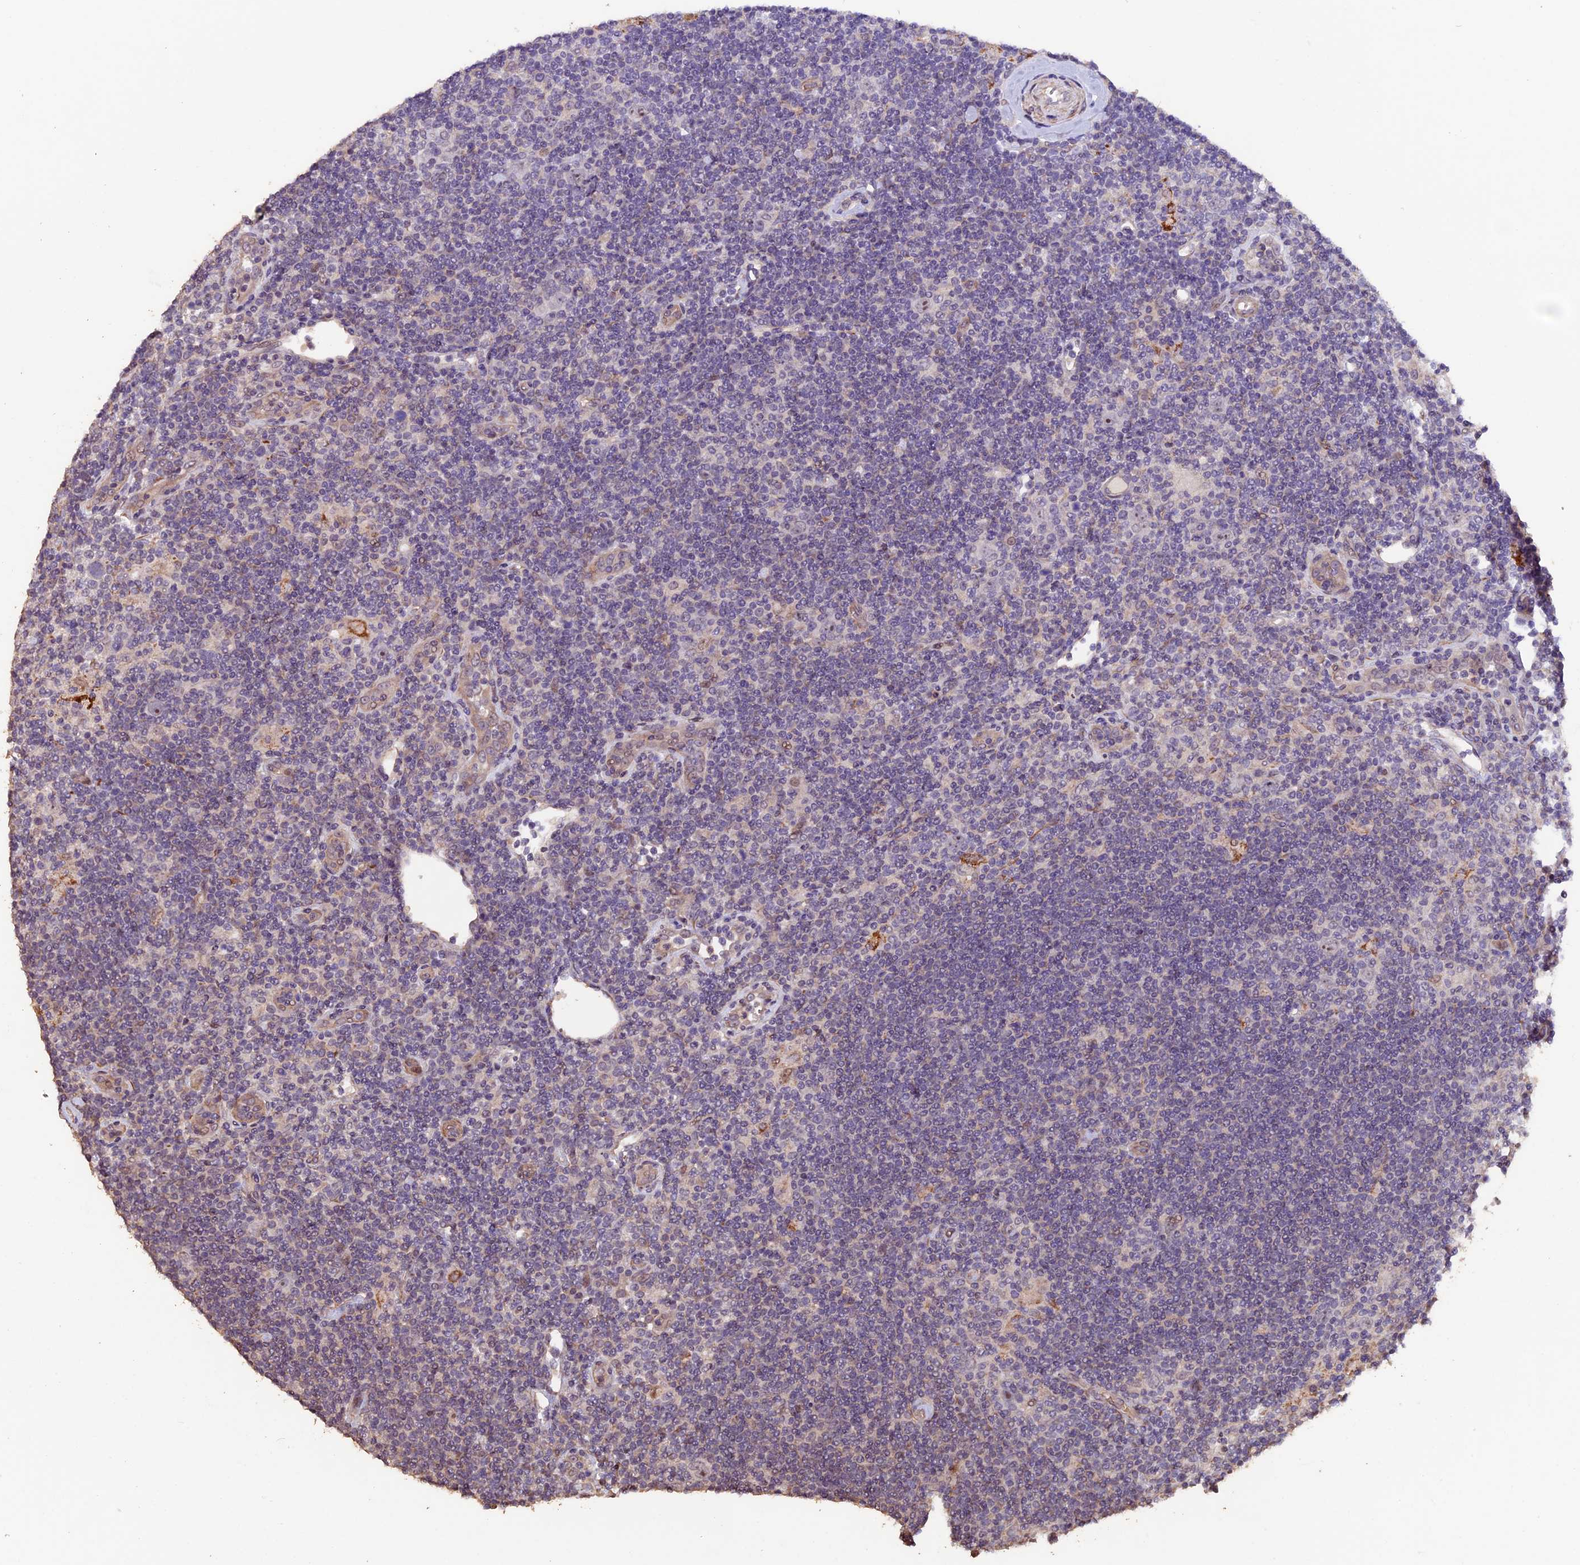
{"staining": {"intensity": "negative", "quantity": "none", "location": "none"}, "tissue": "lymphoma", "cell_type": "Tumor cells", "image_type": "cancer", "snomed": [{"axis": "morphology", "description": "Hodgkin's disease, NOS"}, {"axis": "topography", "description": "Lymph node"}], "caption": "High magnification brightfield microscopy of lymphoma stained with DAB (3,3'-diaminobenzidine) (brown) and counterstained with hematoxylin (blue): tumor cells show no significant expression. (DAB IHC, high magnification).", "gene": "GNB5", "patient": {"sex": "female", "age": 57}}